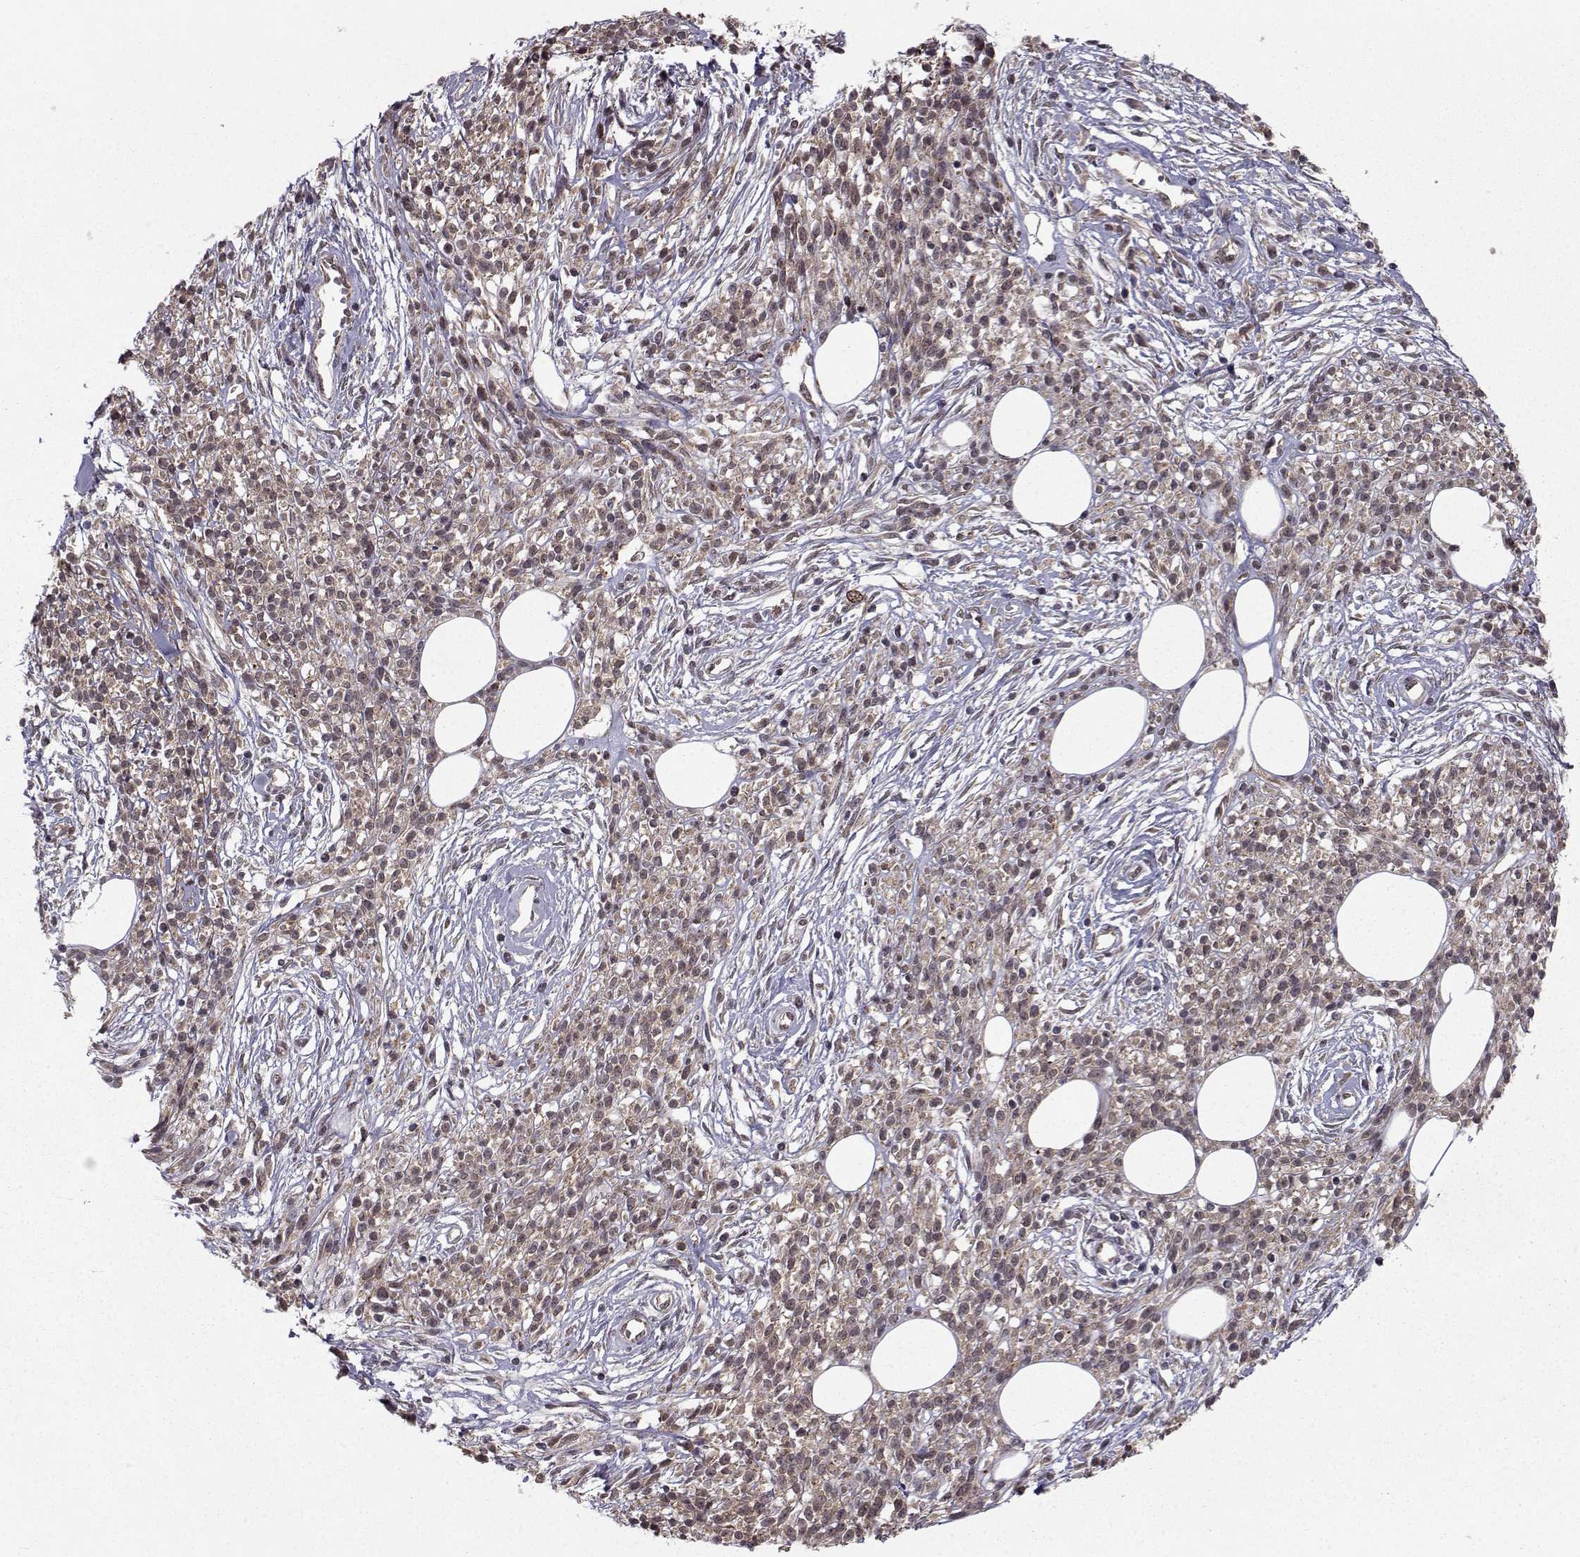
{"staining": {"intensity": "weak", "quantity": ">75%", "location": "cytoplasmic/membranous"}, "tissue": "melanoma", "cell_type": "Tumor cells", "image_type": "cancer", "snomed": [{"axis": "morphology", "description": "Malignant melanoma, NOS"}, {"axis": "topography", "description": "Skin"}, {"axis": "topography", "description": "Skin of trunk"}], "caption": "Immunohistochemical staining of human melanoma displays weak cytoplasmic/membranous protein expression in about >75% of tumor cells.", "gene": "PKN2", "patient": {"sex": "male", "age": 74}}